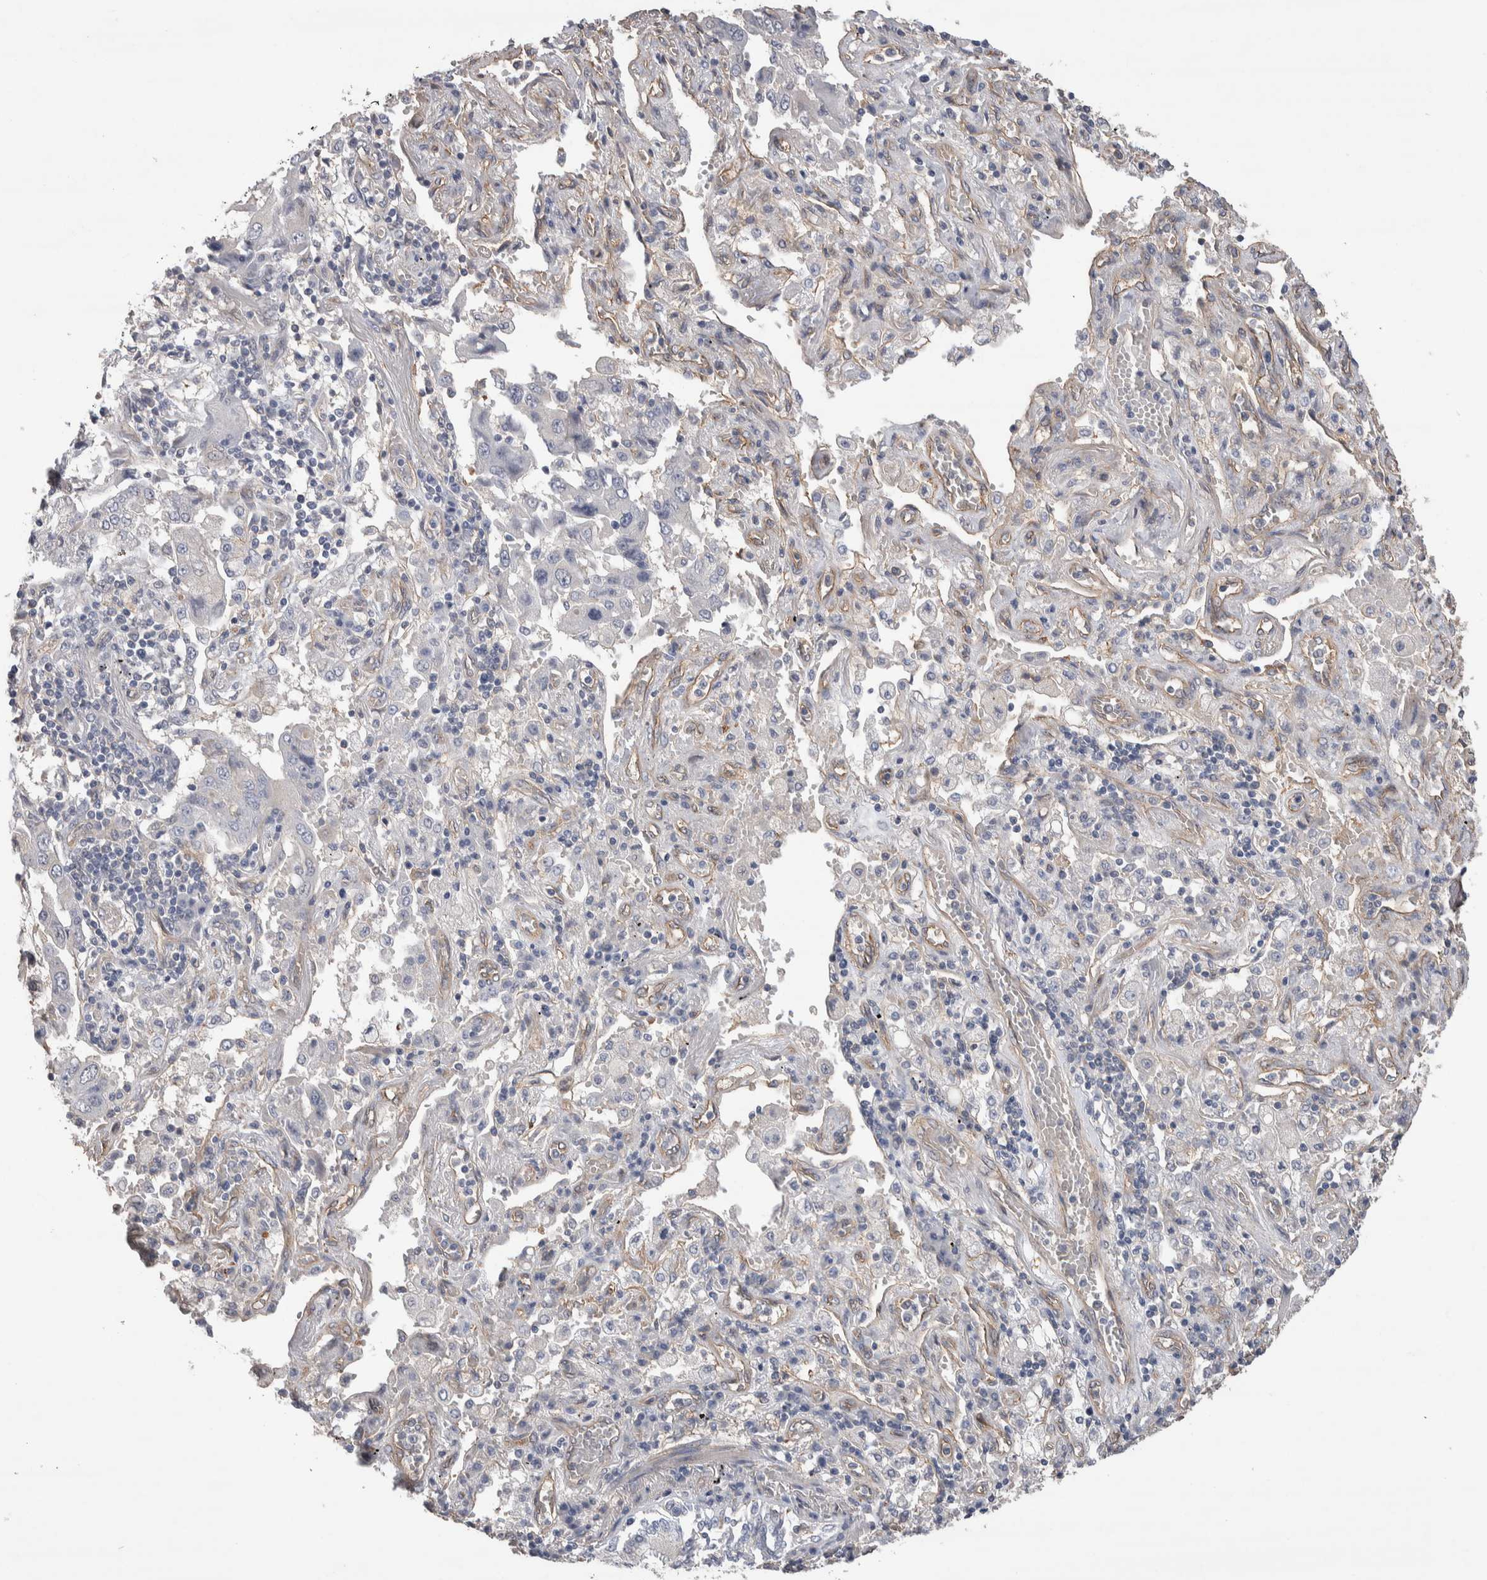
{"staining": {"intensity": "negative", "quantity": "none", "location": "none"}, "tissue": "lung cancer", "cell_type": "Tumor cells", "image_type": "cancer", "snomed": [{"axis": "morphology", "description": "Adenocarcinoma, NOS"}, {"axis": "topography", "description": "Lung"}], "caption": "This is an IHC photomicrograph of human lung cancer. There is no positivity in tumor cells.", "gene": "GCNA", "patient": {"sex": "female", "age": 65}}